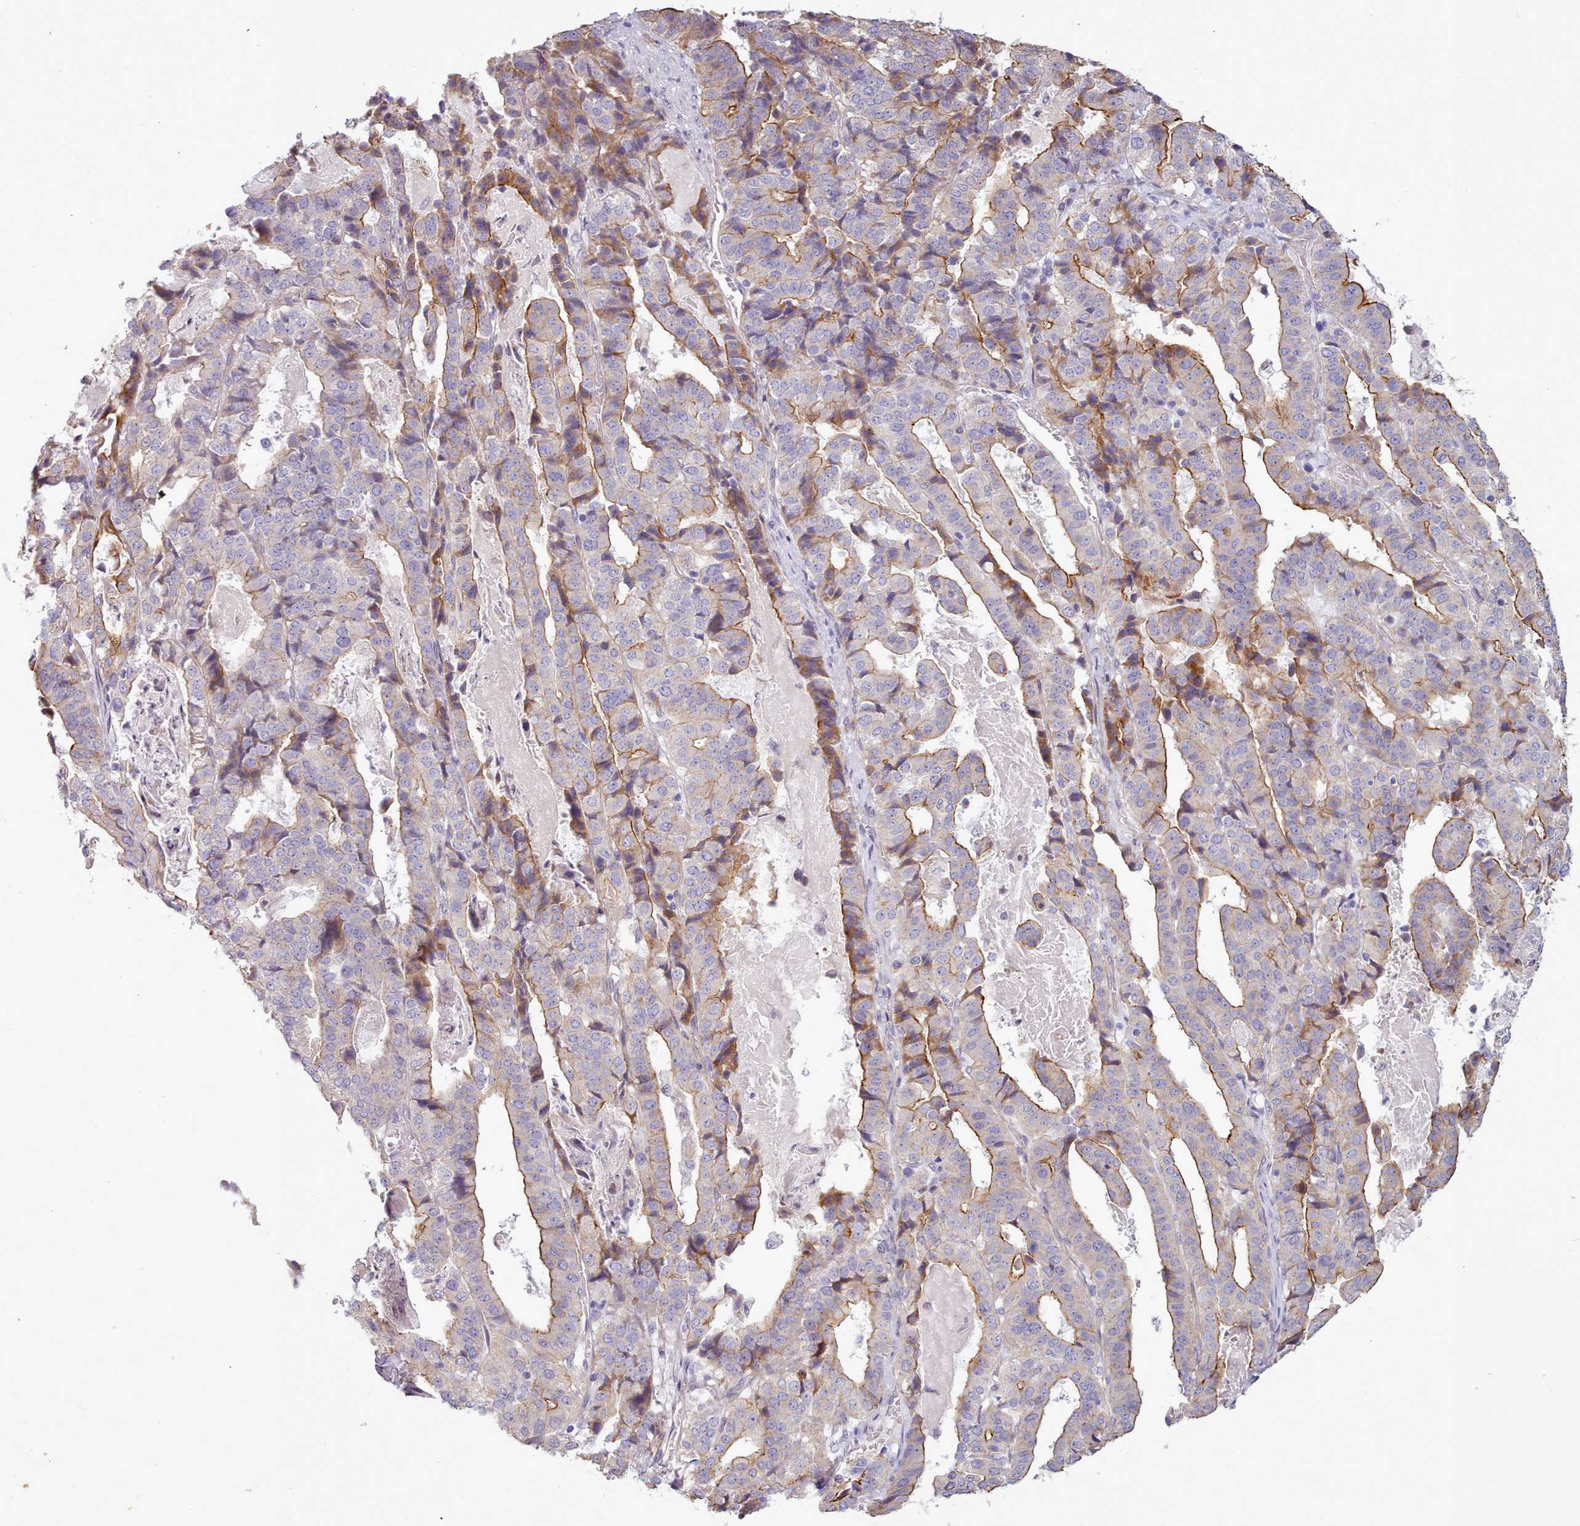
{"staining": {"intensity": "moderate", "quantity": "25%-75%", "location": "cytoplasmic/membranous"}, "tissue": "stomach cancer", "cell_type": "Tumor cells", "image_type": "cancer", "snomed": [{"axis": "morphology", "description": "Adenocarcinoma, NOS"}, {"axis": "topography", "description": "Stomach"}], "caption": "The photomicrograph shows immunohistochemical staining of stomach cancer. There is moderate cytoplasmic/membranous positivity is seen in approximately 25%-75% of tumor cells.", "gene": "PLD4", "patient": {"sex": "male", "age": 48}}